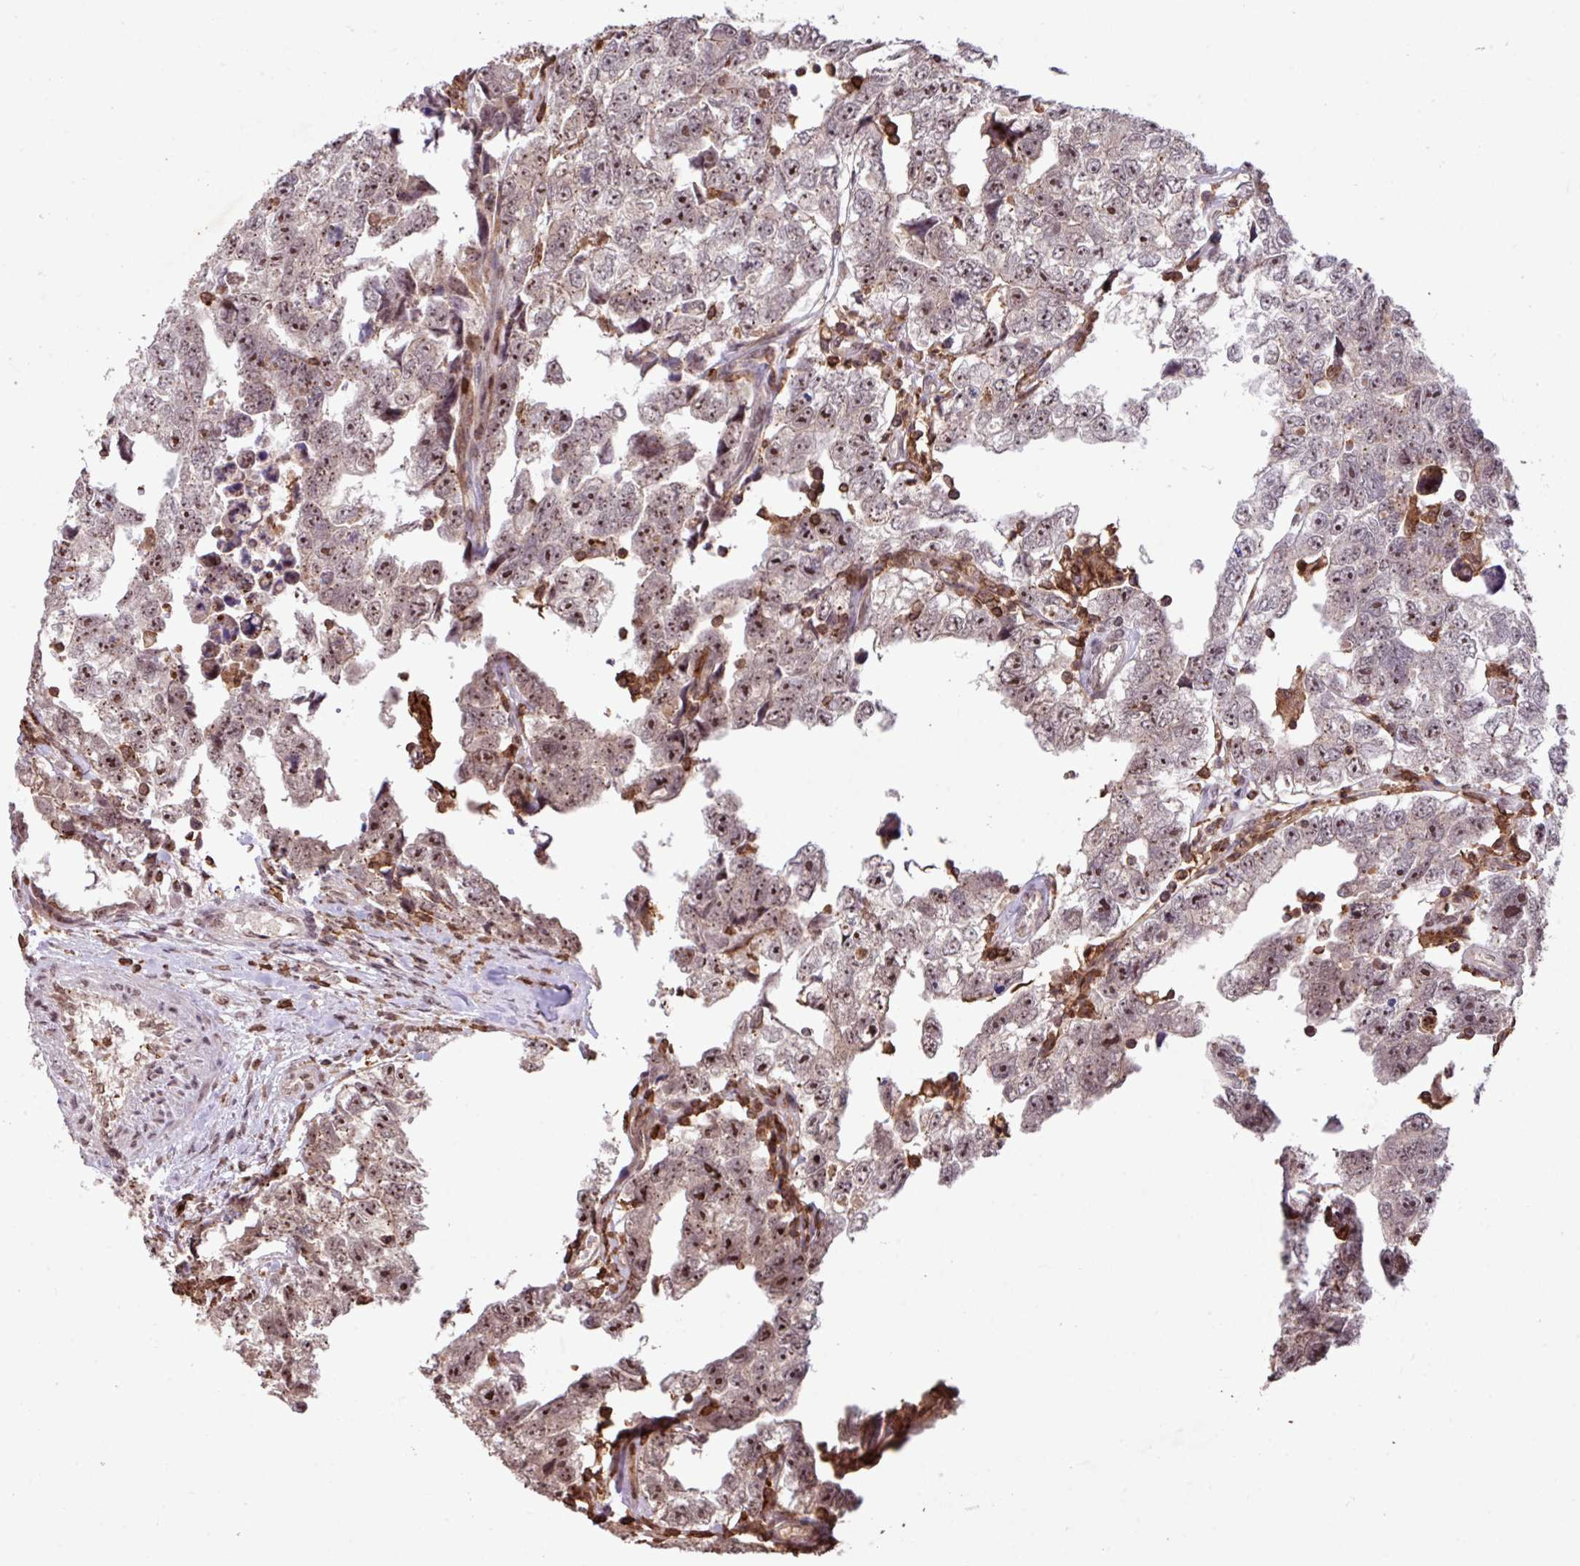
{"staining": {"intensity": "moderate", "quantity": ">75%", "location": "nuclear"}, "tissue": "testis cancer", "cell_type": "Tumor cells", "image_type": "cancer", "snomed": [{"axis": "morphology", "description": "Carcinoma, Embryonal, NOS"}, {"axis": "topography", "description": "Testis"}], "caption": "Embryonal carcinoma (testis) stained with immunohistochemistry (IHC) shows moderate nuclear expression in about >75% of tumor cells.", "gene": "GON7", "patient": {"sex": "male", "age": 22}}